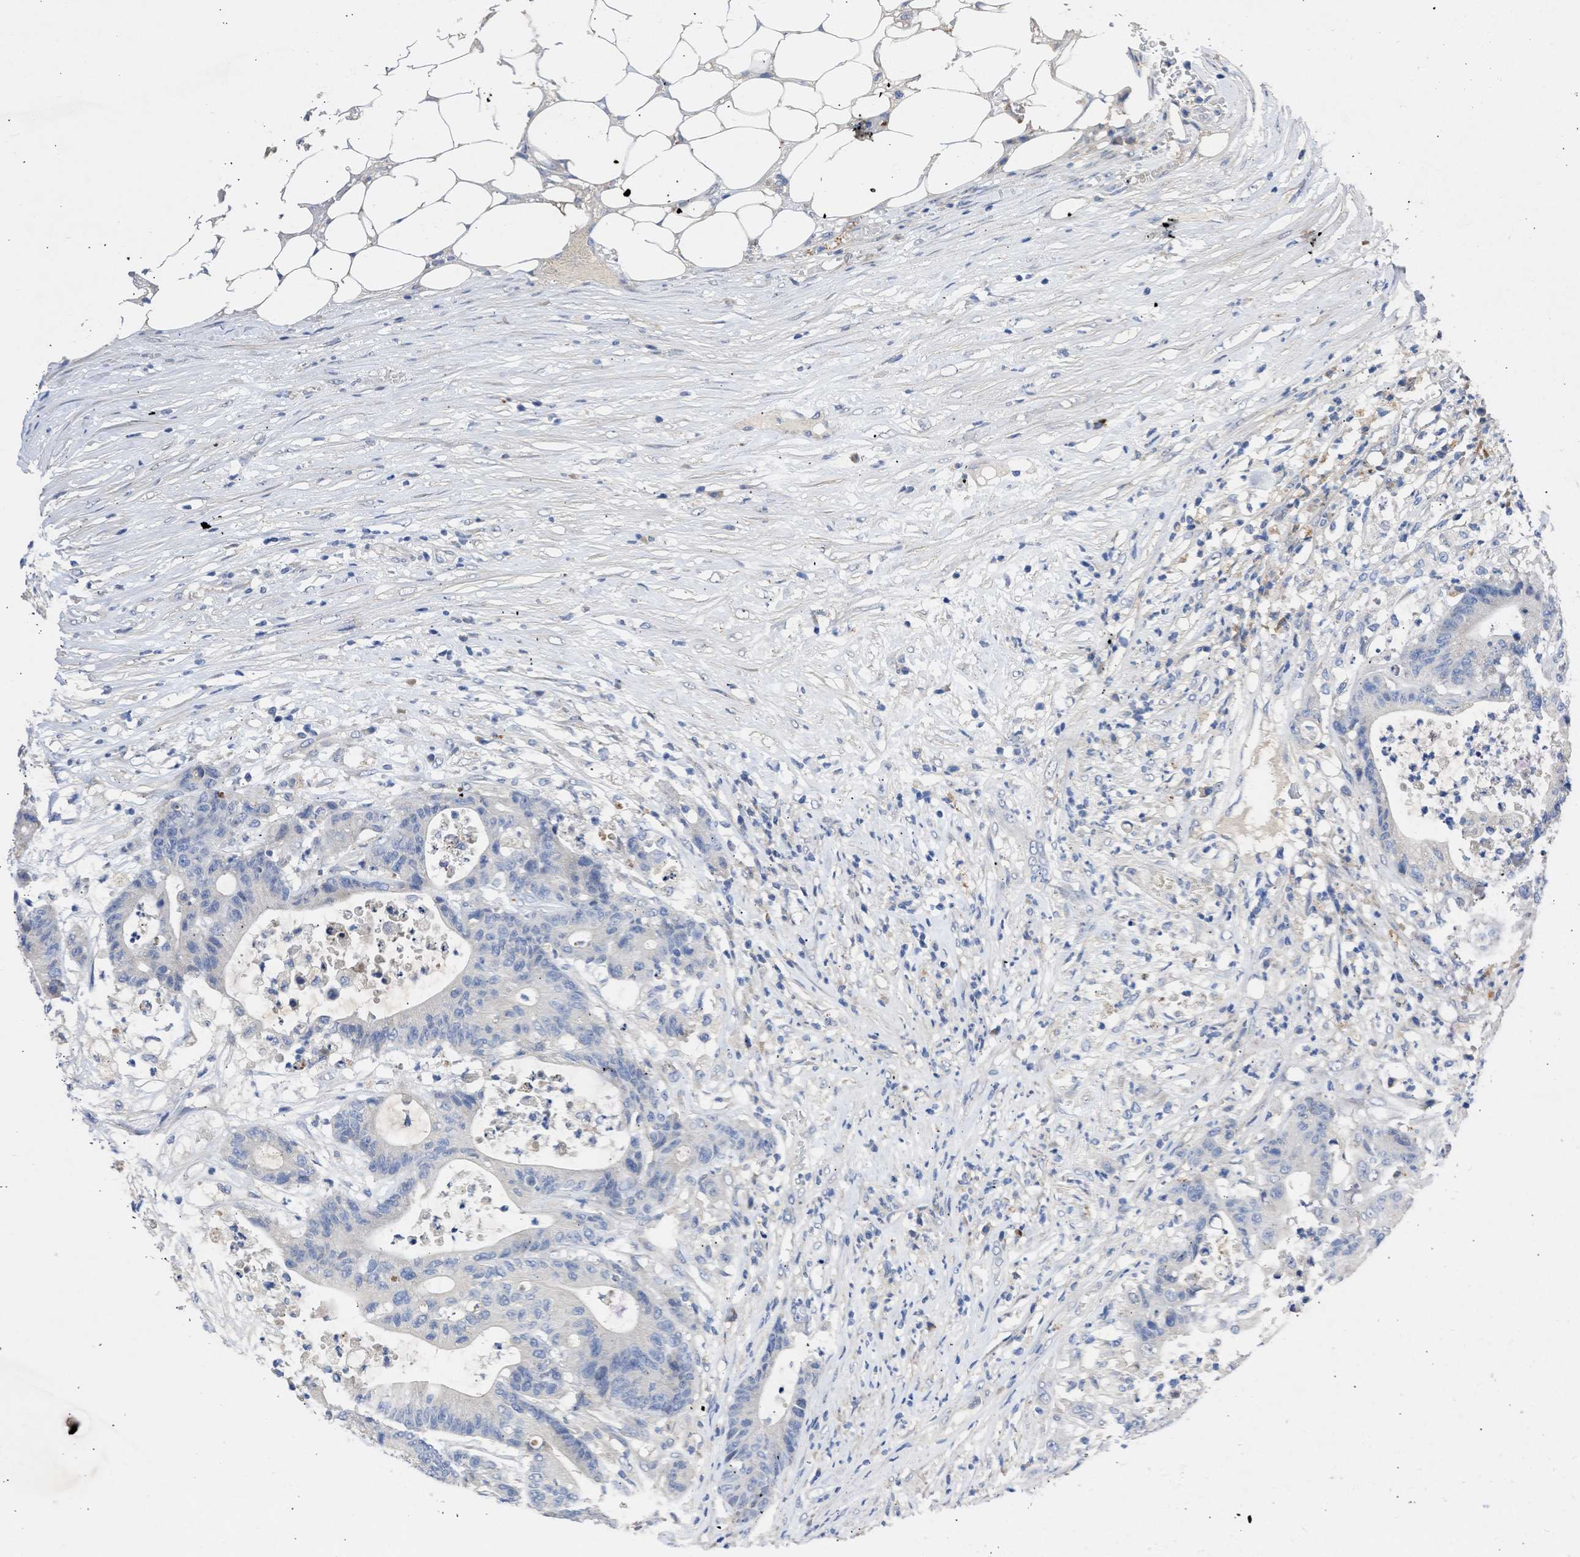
{"staining": {"intensity": "negative", "quantity": "none", "location": "none"}, "tissue": "colorectal cancer", "cell_type": "Tumor cells", "image_type": "cancer", "snomed": [{"axis": "morphology", "description": "Adenocarcinoma, NOS"}, {"axis": "topography", "description": "Colon"}], "caption": "Tumor cells are negative for protein expression in human adenocarcinoma (colorectal).", "gene": "ARHGEF4", "patient": {"sex": "female", "age": 84}}